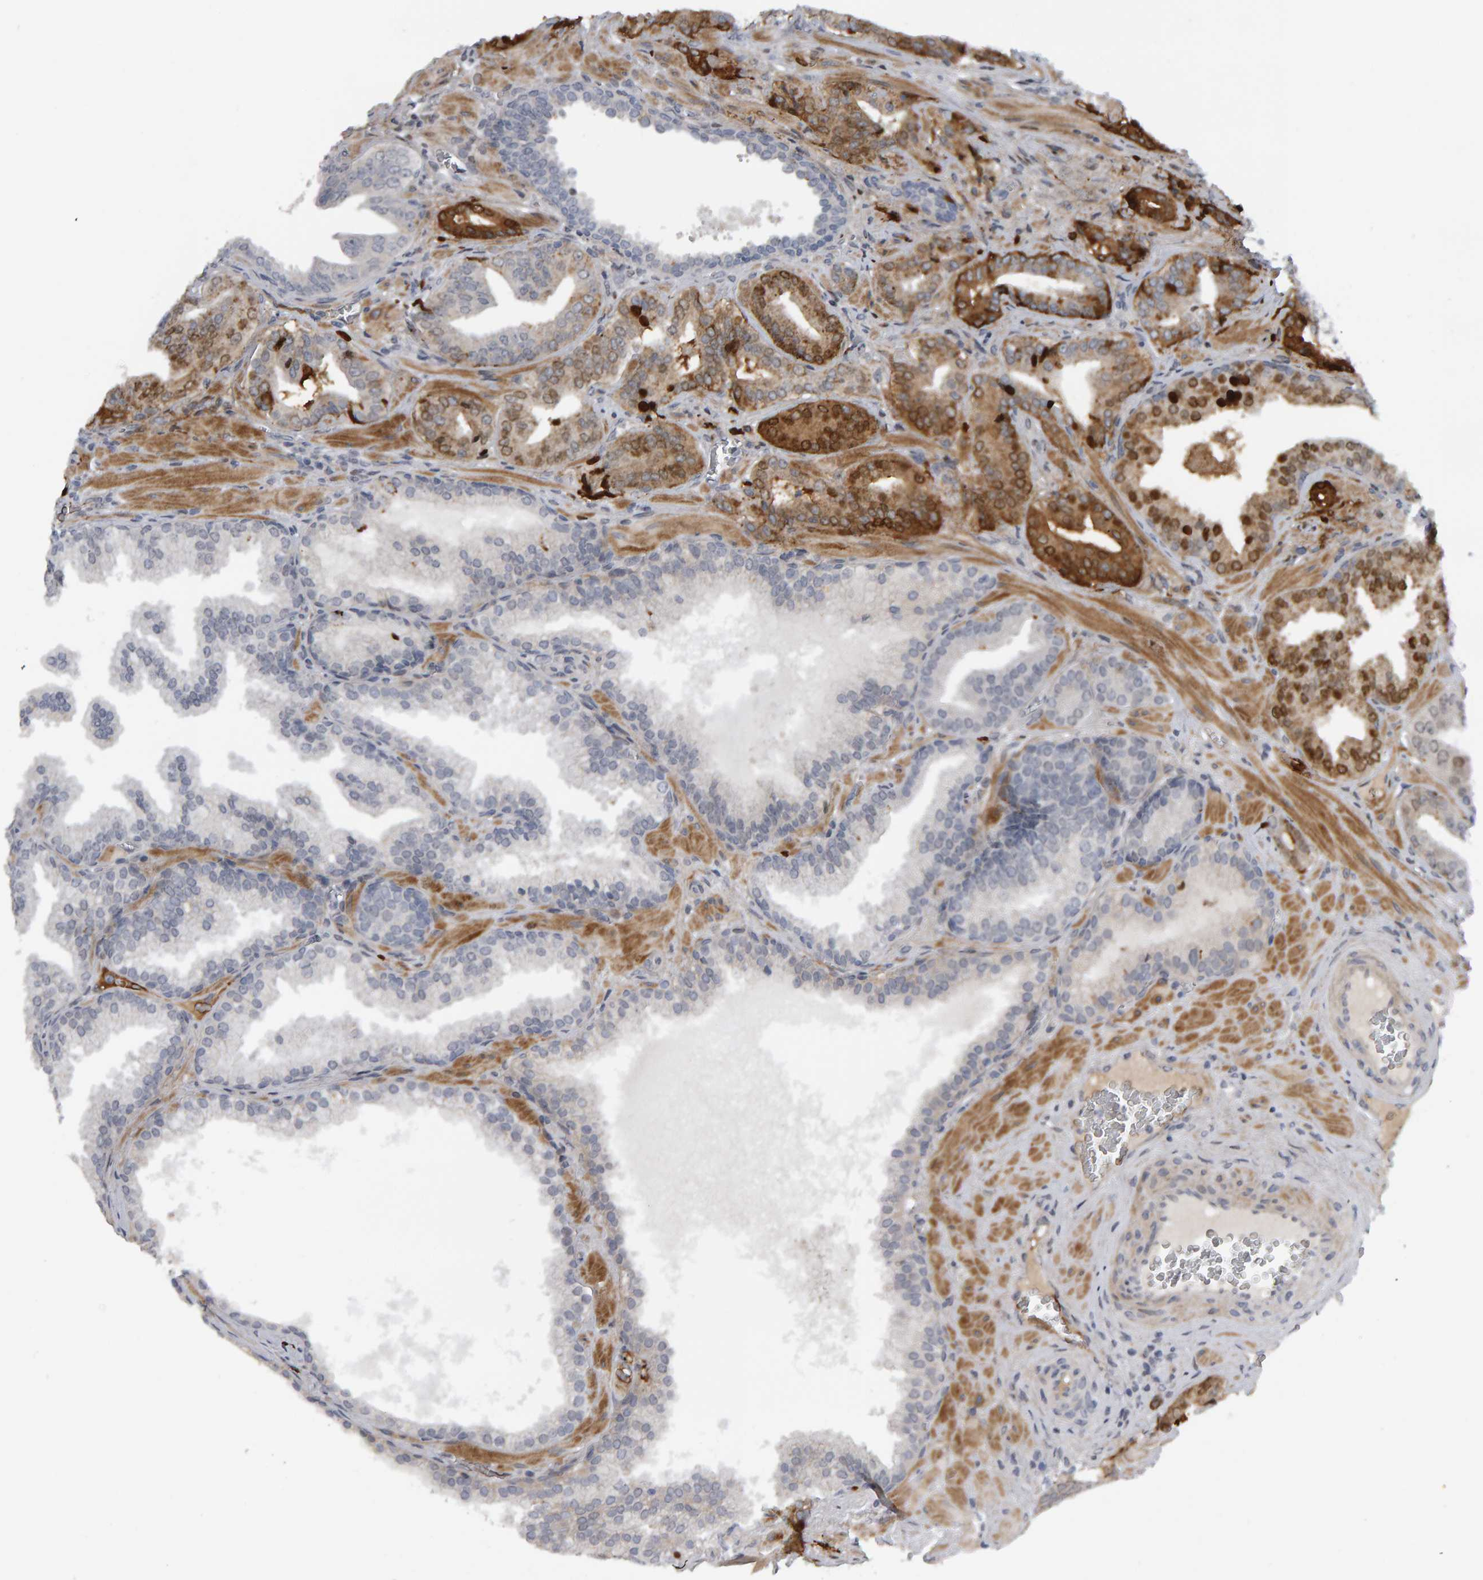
{"staining": {"intensity": "strong", "quantity": "25%-75%", "location": "cytoplasmic/membranous"}, "tissue": "prostate cancer", "cell_type": "Tumor cells", "image_type": "cancer", "snomed": [{"axis": "morphology", "description": "Adenocarcinoma, Low grade"}, {"axis": "topography", "description": "Prostate"}], "caption": "Prostate adenocarcinoma (low-grade) was stained to show a protein in brown. There is high levels of strong cytoplasmic/membranous positivity in approximately 25%-75% of tumor cells.", "gene": "IPO8", "patient": {"sex": "male", "age": 62}}